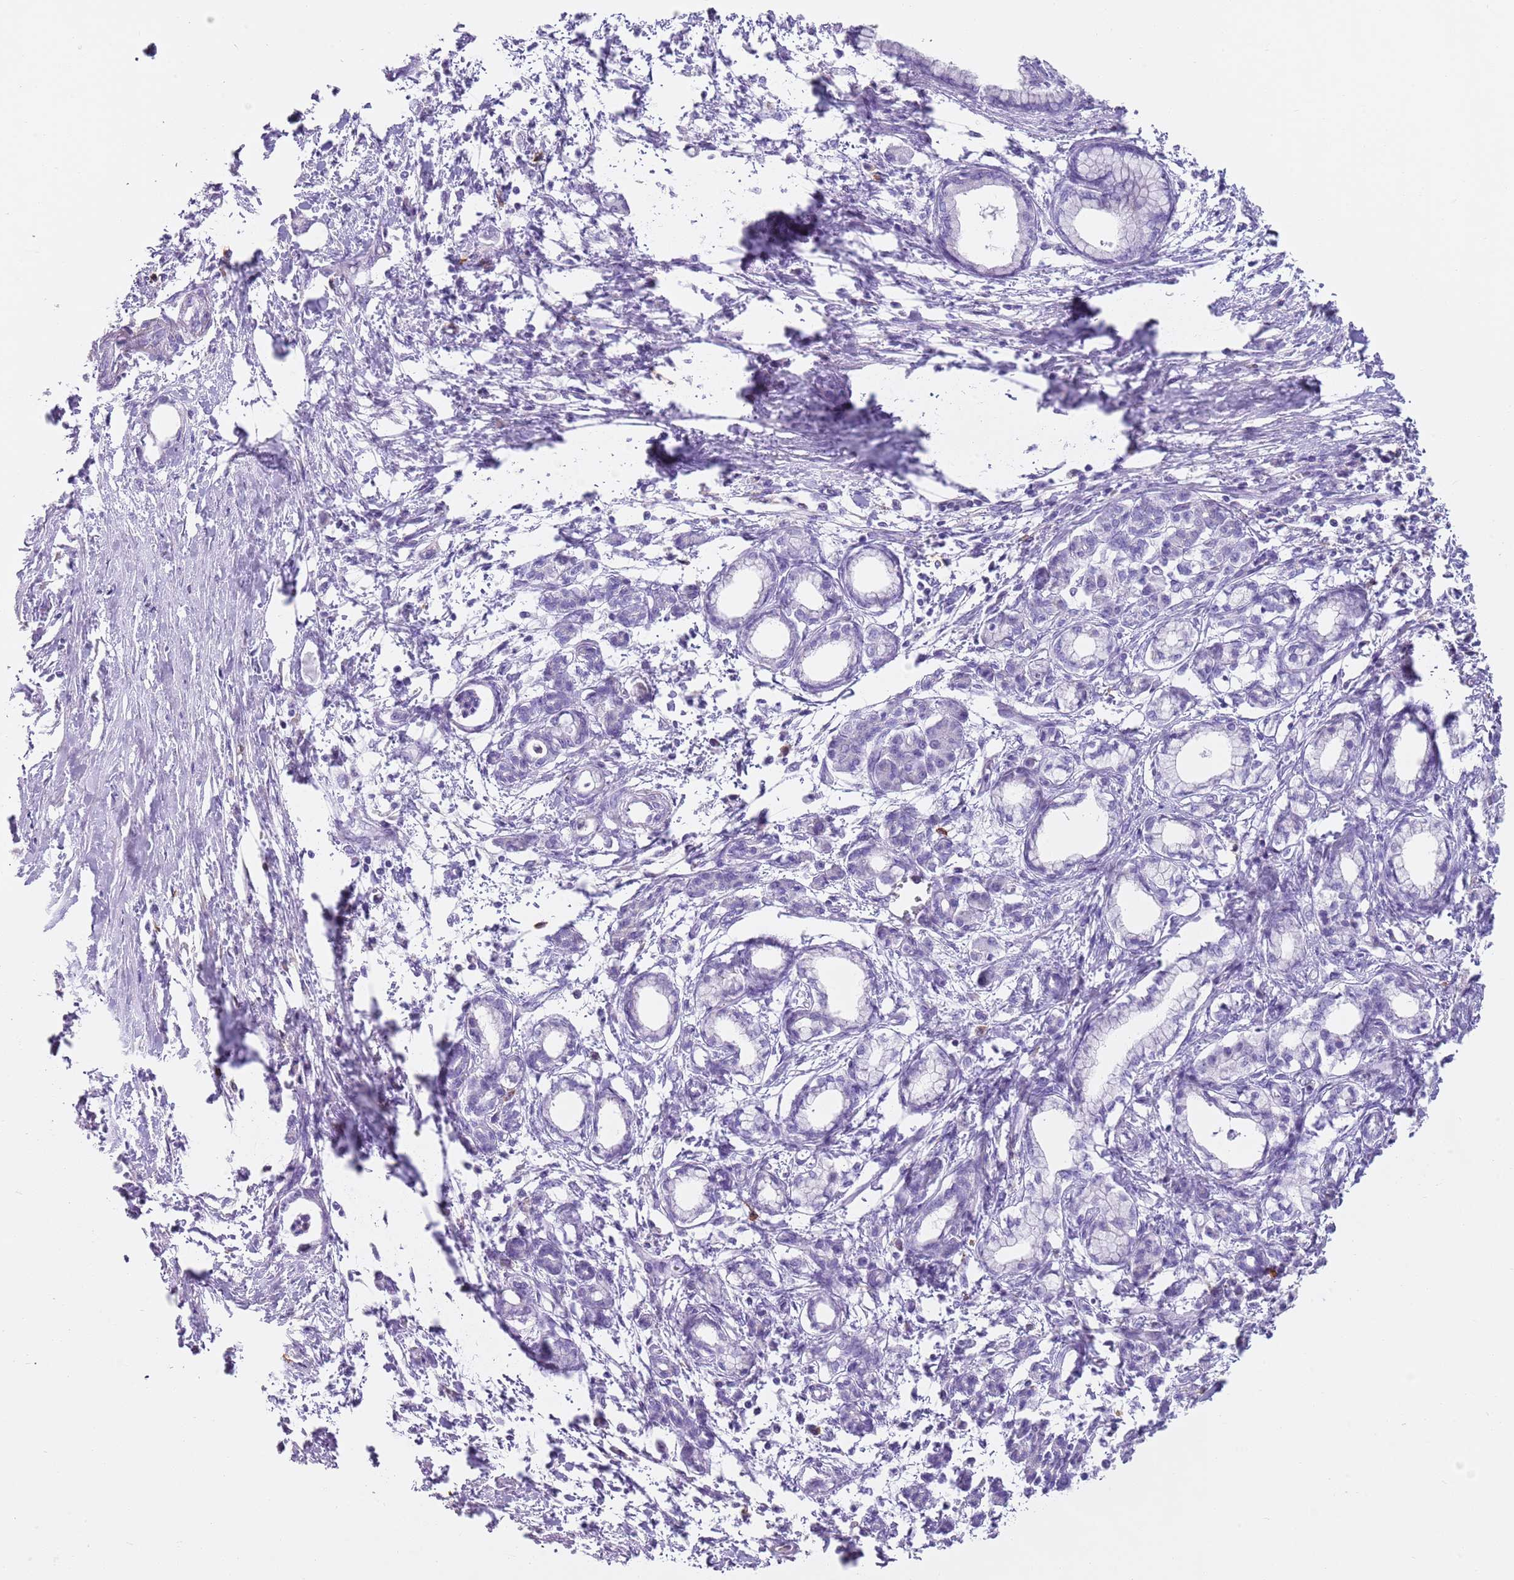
{"staining": {"intensity": "negative", "quantity": "none", "location": "none"}, "tissue": "pancreatic cancer", "cell_type": "Tumor cells", "image_type": "cancer", "snomed": [{"axis": "morphology", "description": "Adenocarcinoma, NOS"}, {"axis": "topography", "description": "Pancreas"}], "caption": "A high-resolution histopathology image shows IHC staining of pancreatic cancer (adenocarcinoma), which reveals no significant staining in tumor cells.", "gene": "CD177", "patient": {"sex": "female", "age": 55}}